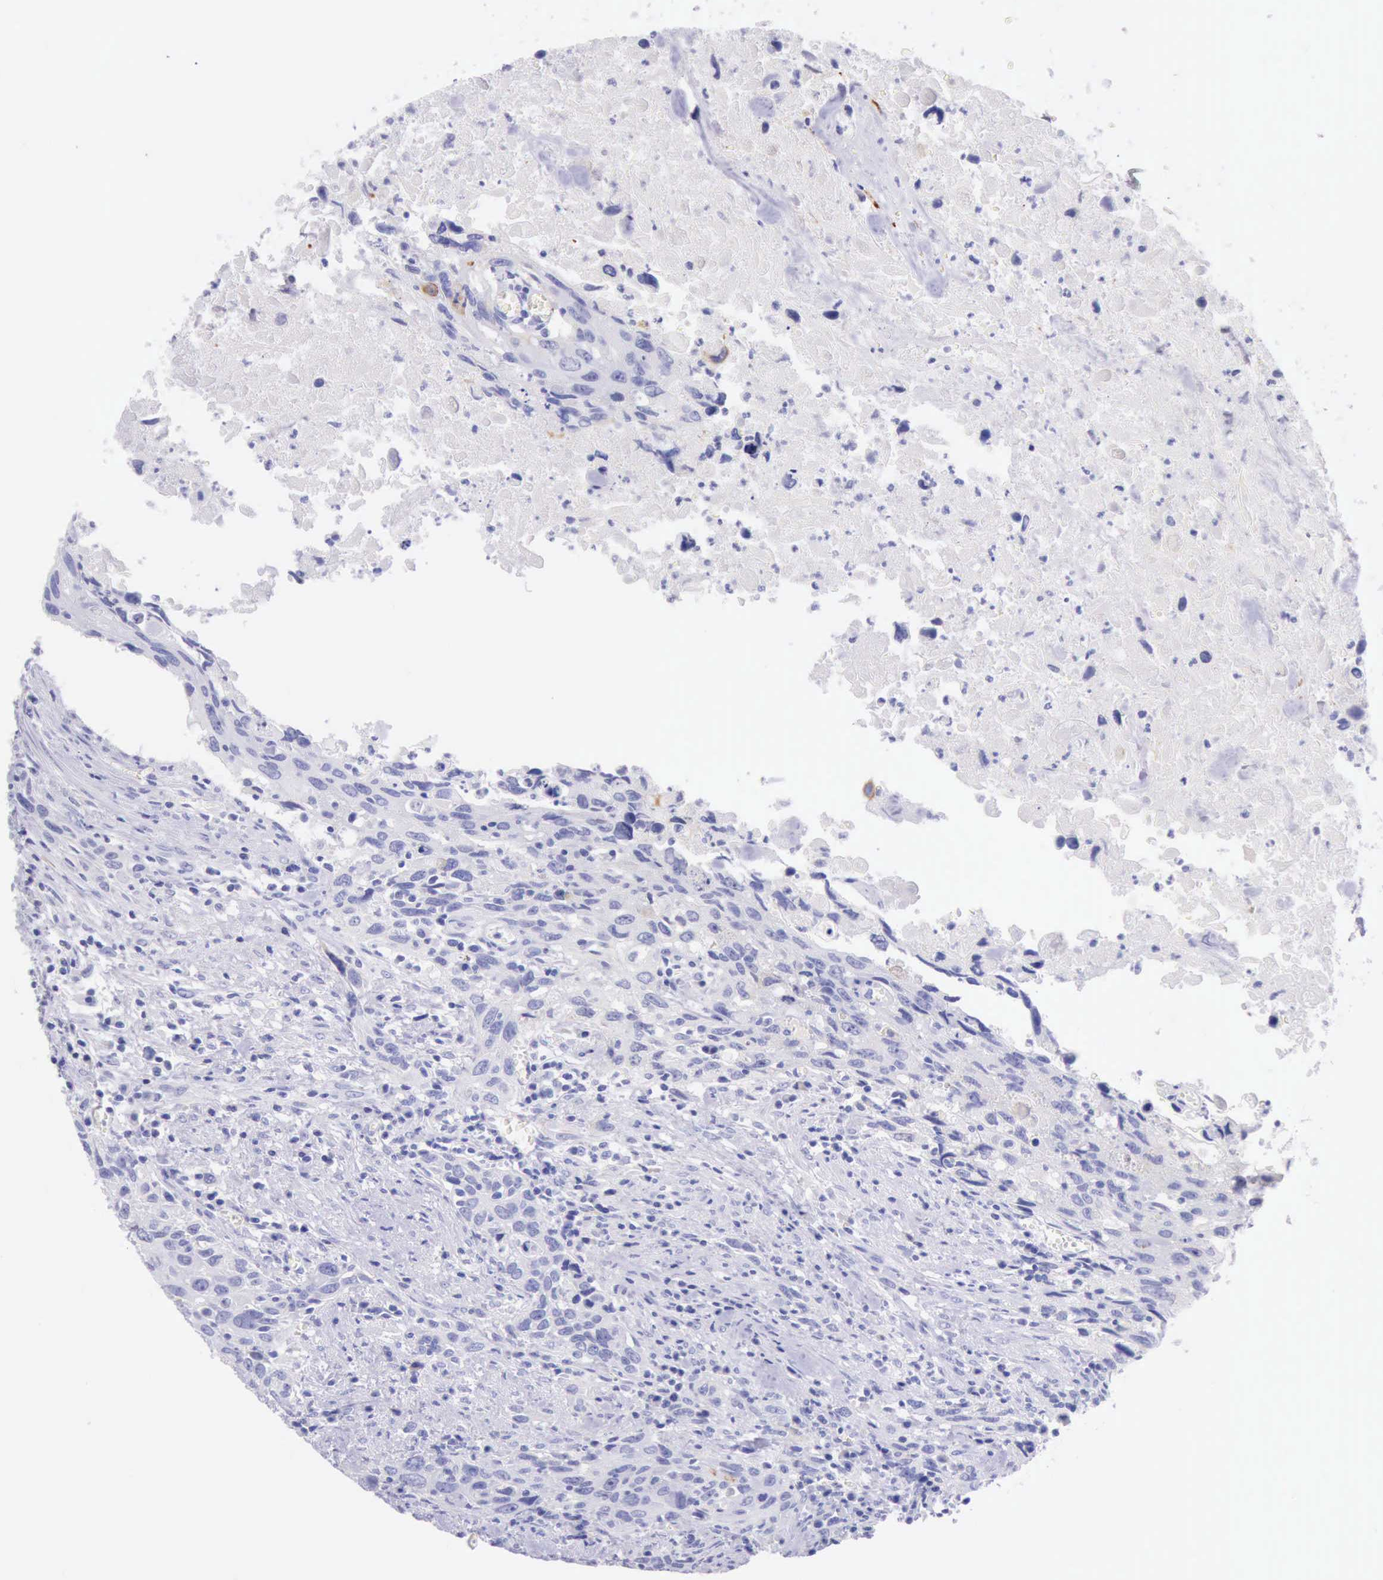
{"staining": {"intensity": "negative", "quantity": "none", "location": "none"}, "tissue": "urothelial cancer", "cell_type": "Tumor cells", "image_type": "cancer", "snomed": [{"axis": "morphology", "description": "Urothelial carcinoma, High grade"}, {"axis": "topography", "description": "Urinary bladder"}], "caption": "Urothelial cancer was stained to show a protein in brown. There is no significant positivity in tumor cells. Brightfield microscopy of immunohistochemistry stained with DAB (brown) and hematoxylin (blue), captured at high magnification.", "gene": "KRT8", "patient": {"sex": "male", "age": 71}}